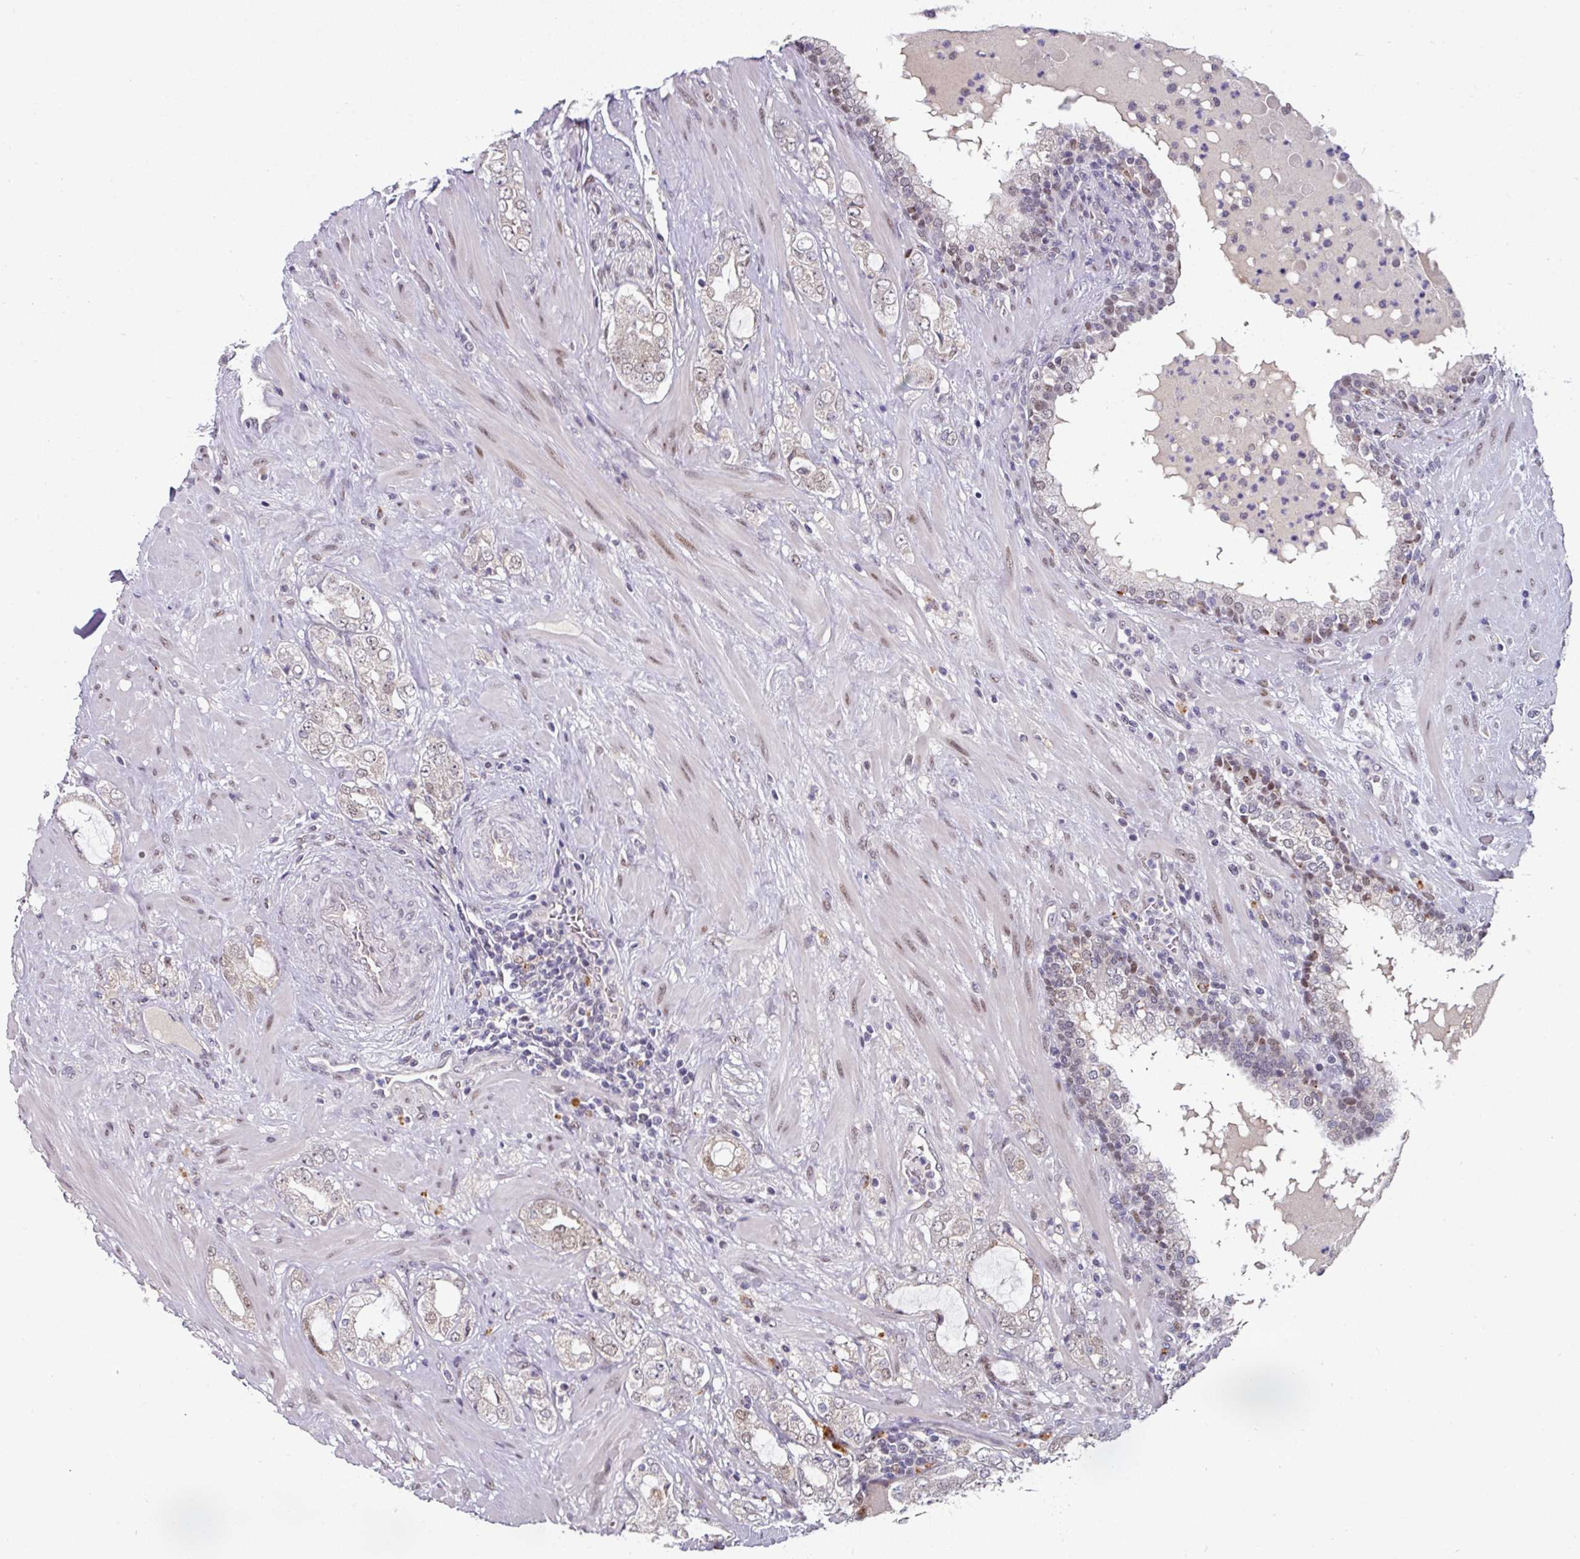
{"staining": {"intensity": "weak", "quantity": "<25%", "location": "nuclear"}, "tissue": "prostate cancer", "cell_type": "Tumor cells", "image_type": "cancer", "snomed": [{"axis": "morphology", "description": "Adenocarcinoma, High grade"}, {"axis": "topography", "description": "Prostate"}], "caption": "Immunohistochemistry of human prostate cancer (adenocarcinoma (high-grade)) reveals no expression in tumor cells. (DAB IHC with hematoxylin counter stain).", "gene": "SWSAP1", "patient": {"sex": "male", "age": 64}}